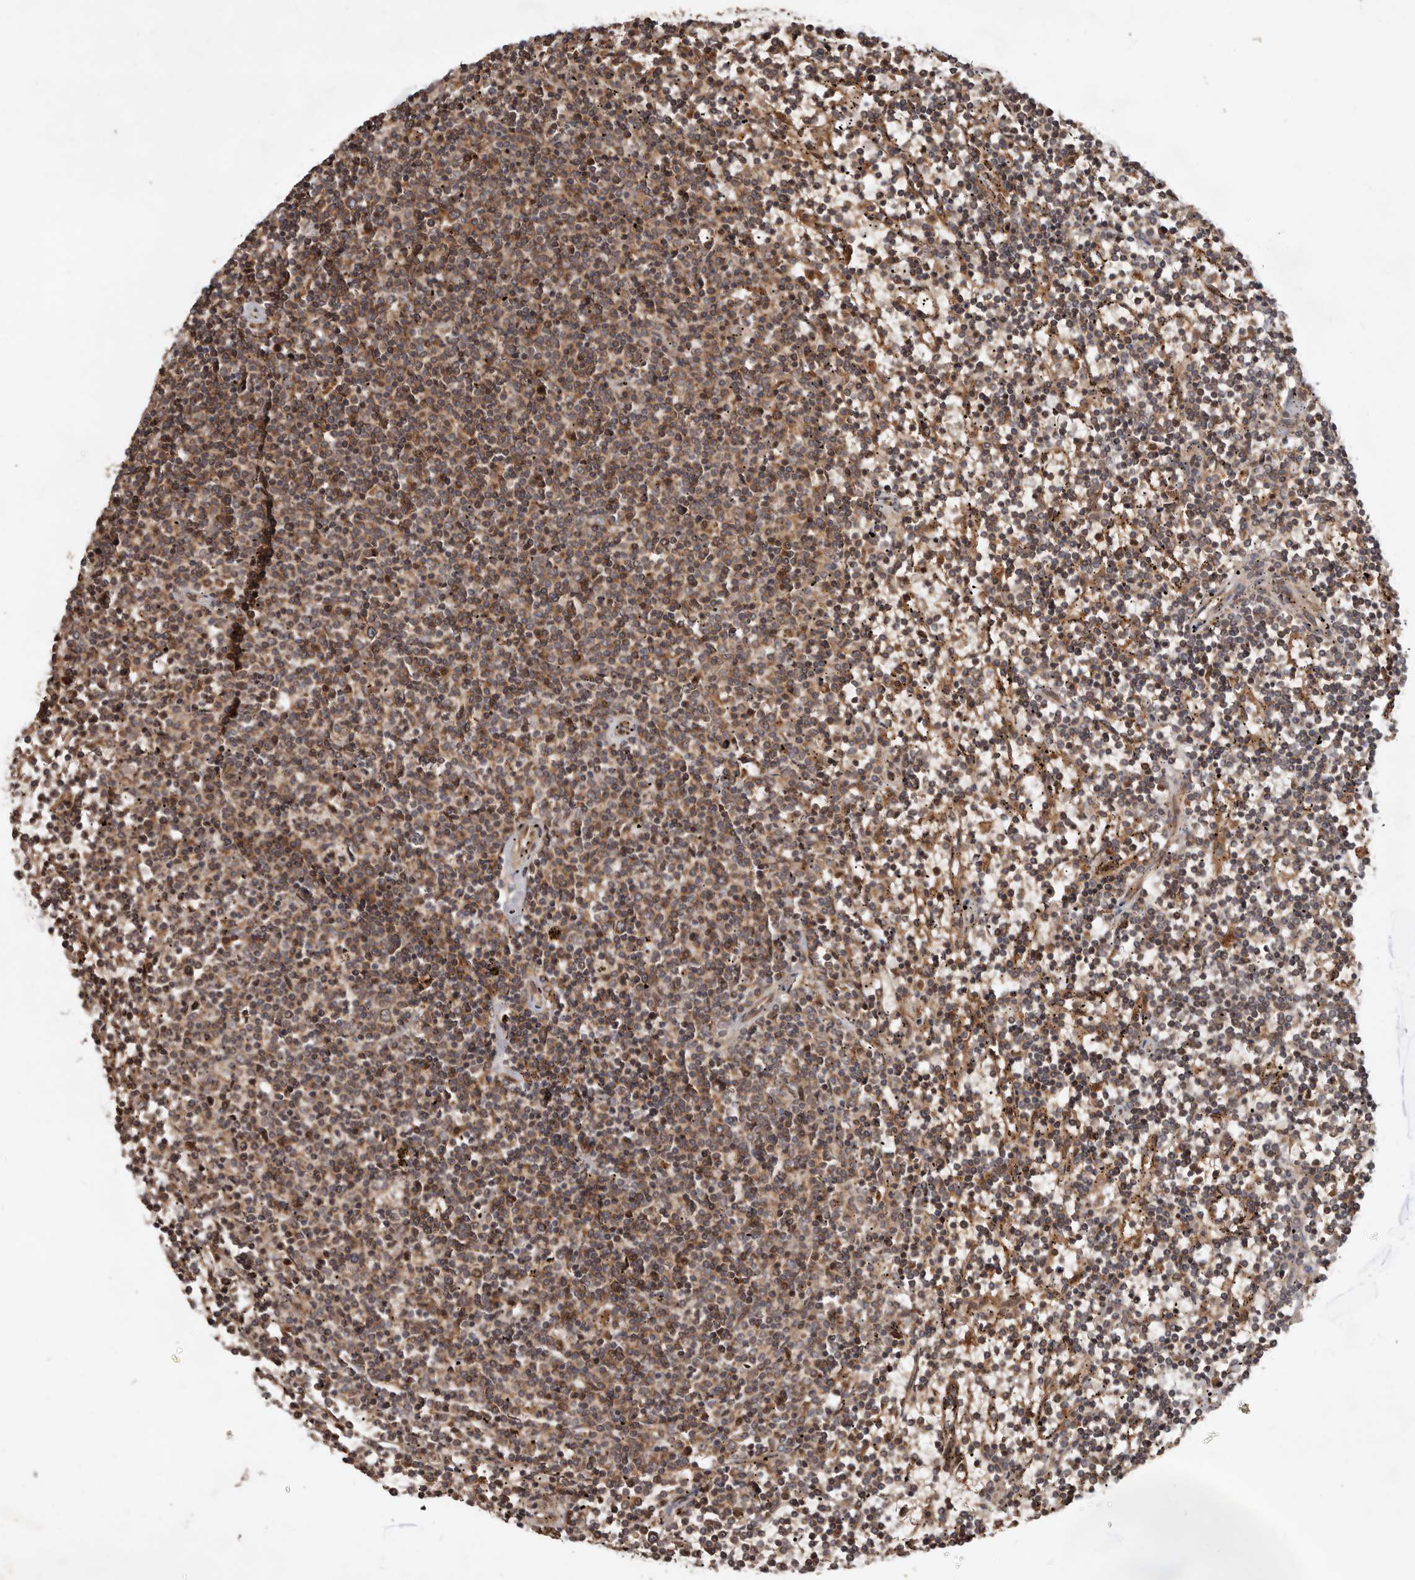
{"staining": {"intensity": "moderate", "quantity": ">75%", "location": "cytoplasmic/membranous"}, "tissue": "lymphoma", "cell_type": "Tumor cells", "image_type": "cancer", "snomed": [{"axis": "morphology", "description": "Malignant lymphoma, non-Hodgkin's type, Low grade"}, {"axis": "topography", "description": "Spleen"}], "caption": "A micrograph showing moderate cytoplasmic/membranous positivity in approximately >75% of tumor cells in malignant lymphoma, non-Hodgkin's type (low-grade), as visualized by brown immunohistochemical staining.", "gene": "STK36", "patient": {"sex": "female", "age": 50}}